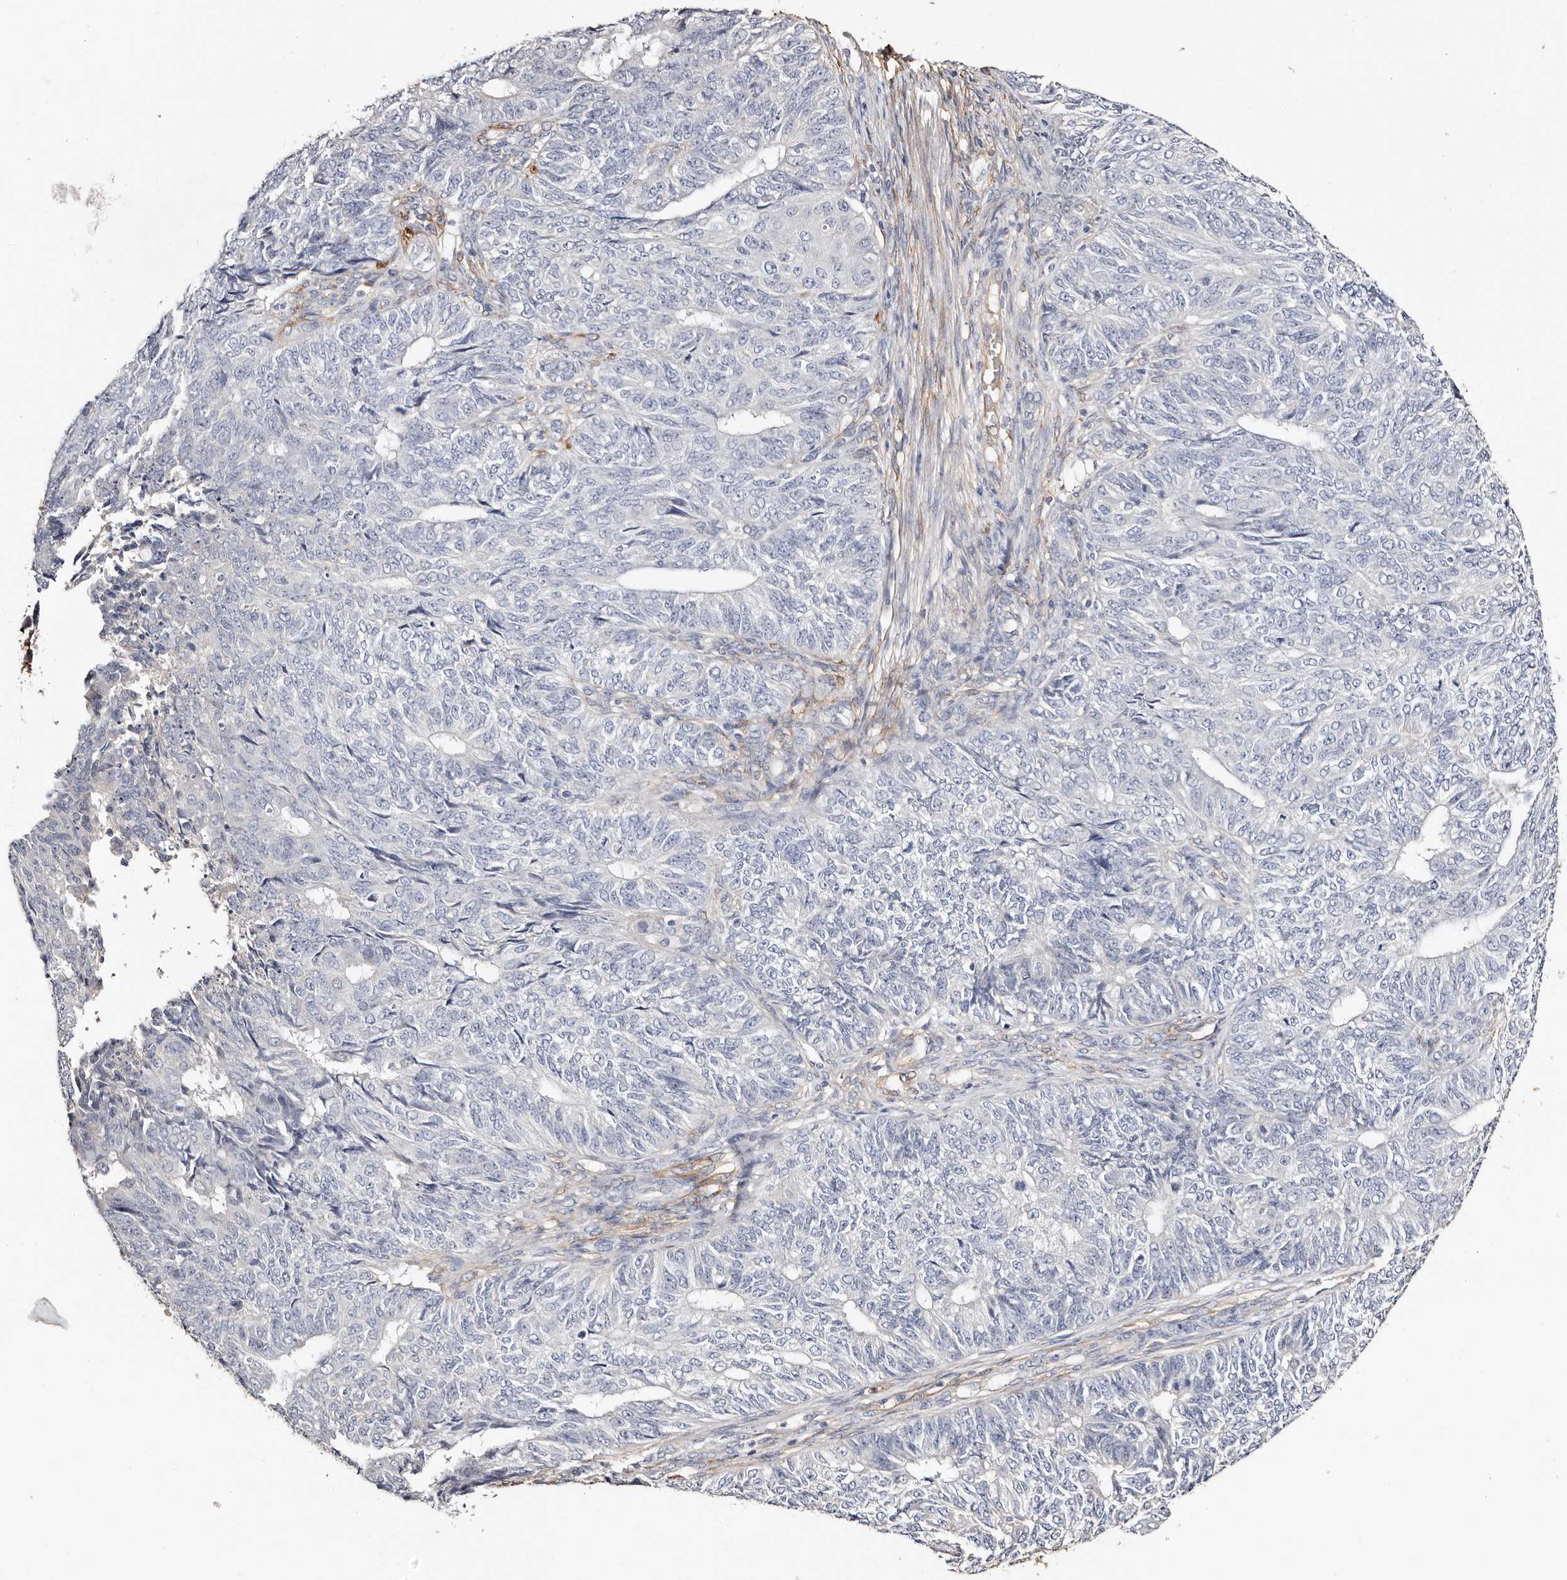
{"staining": {"intensity": "negative", "quantity": "none", "location": "none"}, "tissue": "endometrial cancer", "cell_type": "Tumor cells", "image_type": "cancer", "snomed": [{"axis": "morphology", "description": "Adenocarcinoma, NOS"}, {"axis": "topography", "description": "Endometrium"}], "caption": "DAB (3,3'-diaminobenzidine) immunohistochemical staining of human adenocarcinoma (endometrial) reveals no significant staining in tumor cells.", "gene": "TGM2", "patient": {"sex": "female", "age": 32}}